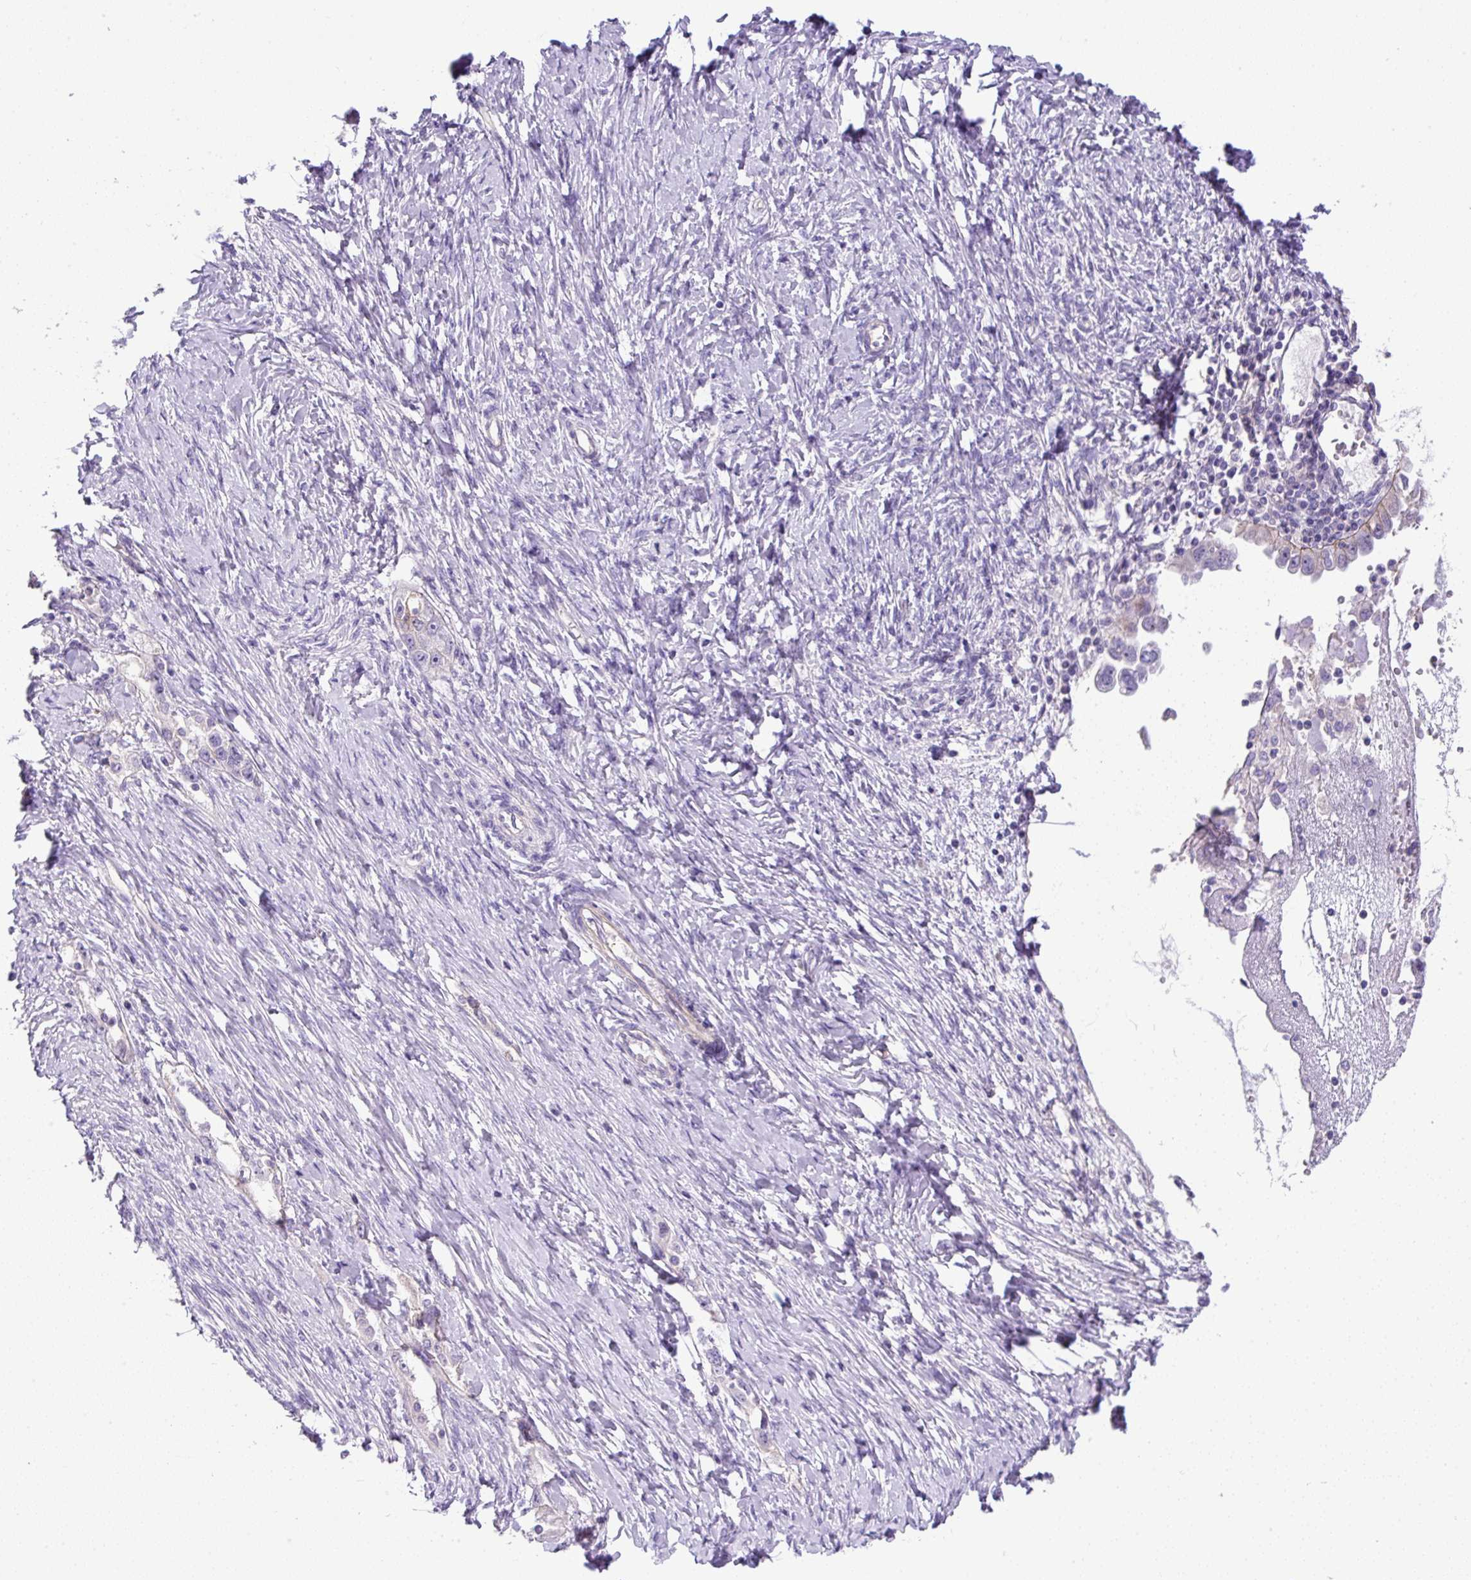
{"staining": {"intensity": "negative", "quantity": "none", "location": "none"}, "tissue": "ovarian cancer", "cell_type": "Tumor cells", "image_type": "cancer", "snomed": [{"axis": "morphology", "description": "Carcinoma, NOS"}, {"axis": "morphology", "description": "Cystadenocarcinoma, serous, NOS"}, {"axis": "topography", "description": "Ovary"}], "caption": "Tumor cells show no significant protein expression in ovarian cancer.", "gene": "NPTN", "patient": {"sex": "female", "age": 69}}